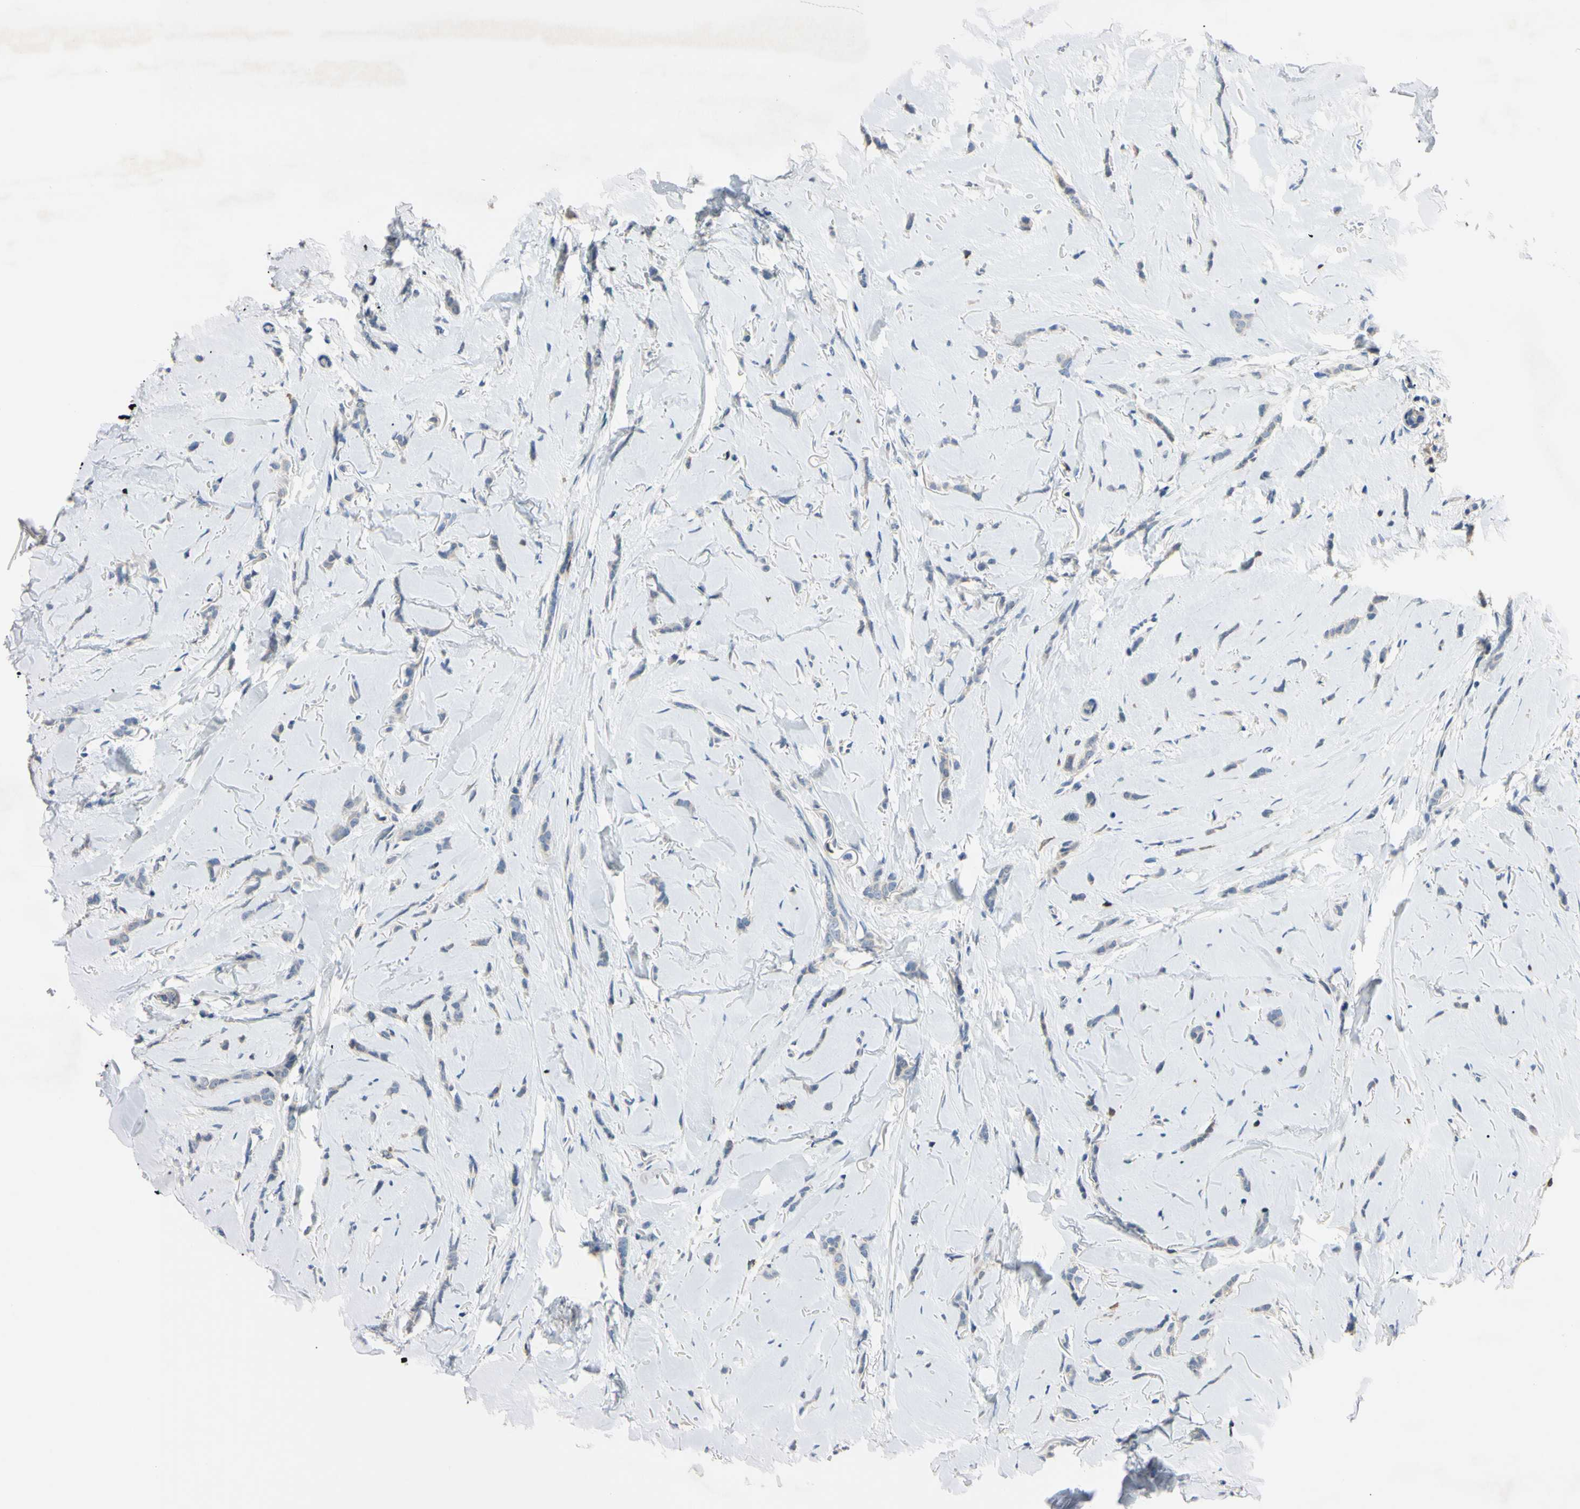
{"staining": {"intensity": "negative", "quantity": "none", "location": "none"}, "tissue": "breast cancer", "cell_type": "Tumor cells", "image_type": "cancer", "snomed": [{"axis": "morphology", "description": "Lobular carcinoma"}, {"axis": "topography", "description": "Skin"}, {"axis": "topography", "description": "Breast"}], "caption": "The immunohistochemistry (IHC) histopathology image has no significant positivity in tumor cells of lobular carcinoma (breast) tissue.", "gene": "PNKD", "patient": {"sex": "female", "age": 46}}